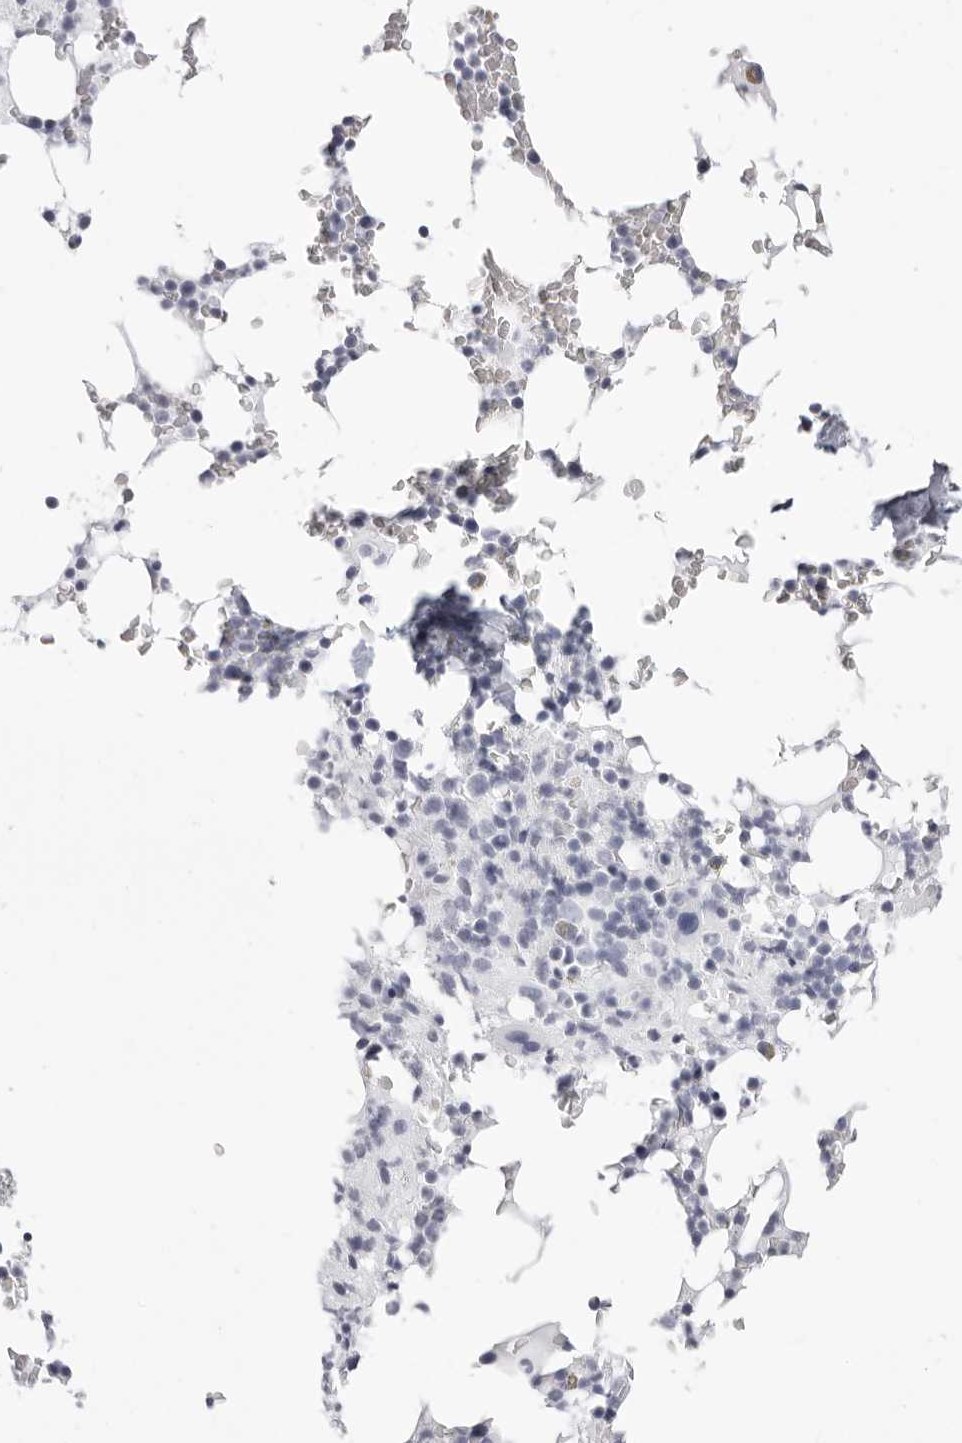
{"staining": {"intensity": "negative", "quantity": "none", "location": "none"}, "tissue": "bone marrow", "cell_type": "Hematopoietic cells", "image_type": "normal", "snomed": [{"axis": "morphology", "description": "Normal tissue, NOS"}, {"axis": "topography", "description": "Bone marrow"}], "caption": "Immunohistochemistry photomicrograph of normal bone marrow stained for a protein (brown), which demonstrates no positivity in hematopoietic cells. (IHC, brightfield microscopy, high magnification).", "gene": "RHO", "patient": {"sex": "male", "age": 58}}